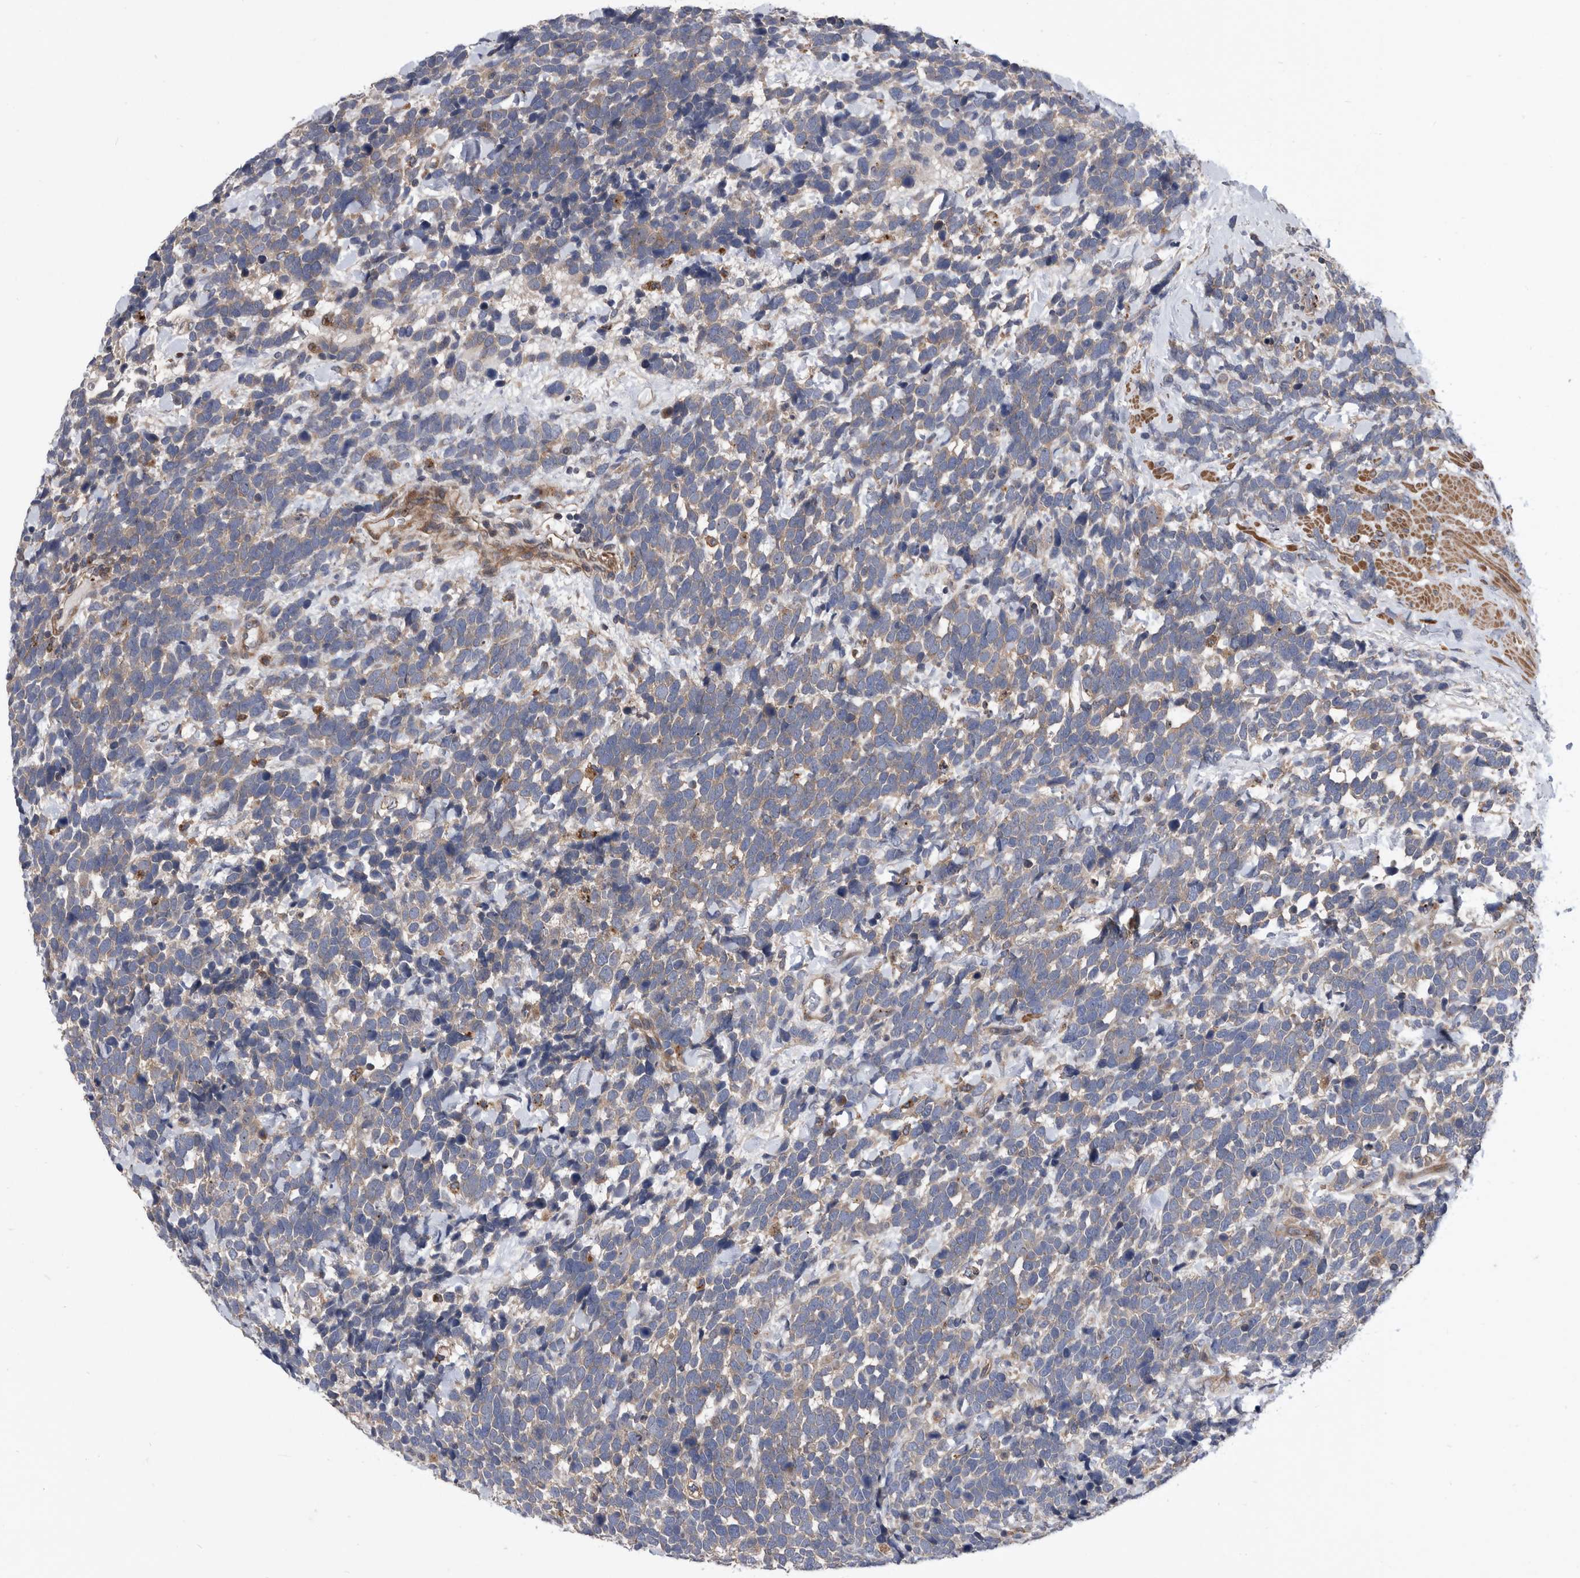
{"staining": {"intensity": "weak", "quantity": "25%-75%", "location": "cytoplasmic/membranous"}, "tissue": "urothelial cancer", "cell_type": "Tumor cells", "image_type": "cancer", "snomed": [{"axis": "morphology", "description": "Urothelial carcinoma, High grade"}, {"axis": "topography", "description": "Urinary bladder"}], "caption": "Urothelial cancer stained with immunohistochemistry (IHC) exhibits weak cytoplasmic/membranous positivity in approximately 25%-75% of tumor cells.", "gene": "BAIAP3", "patient": {"sex": "female", "age": 82}}